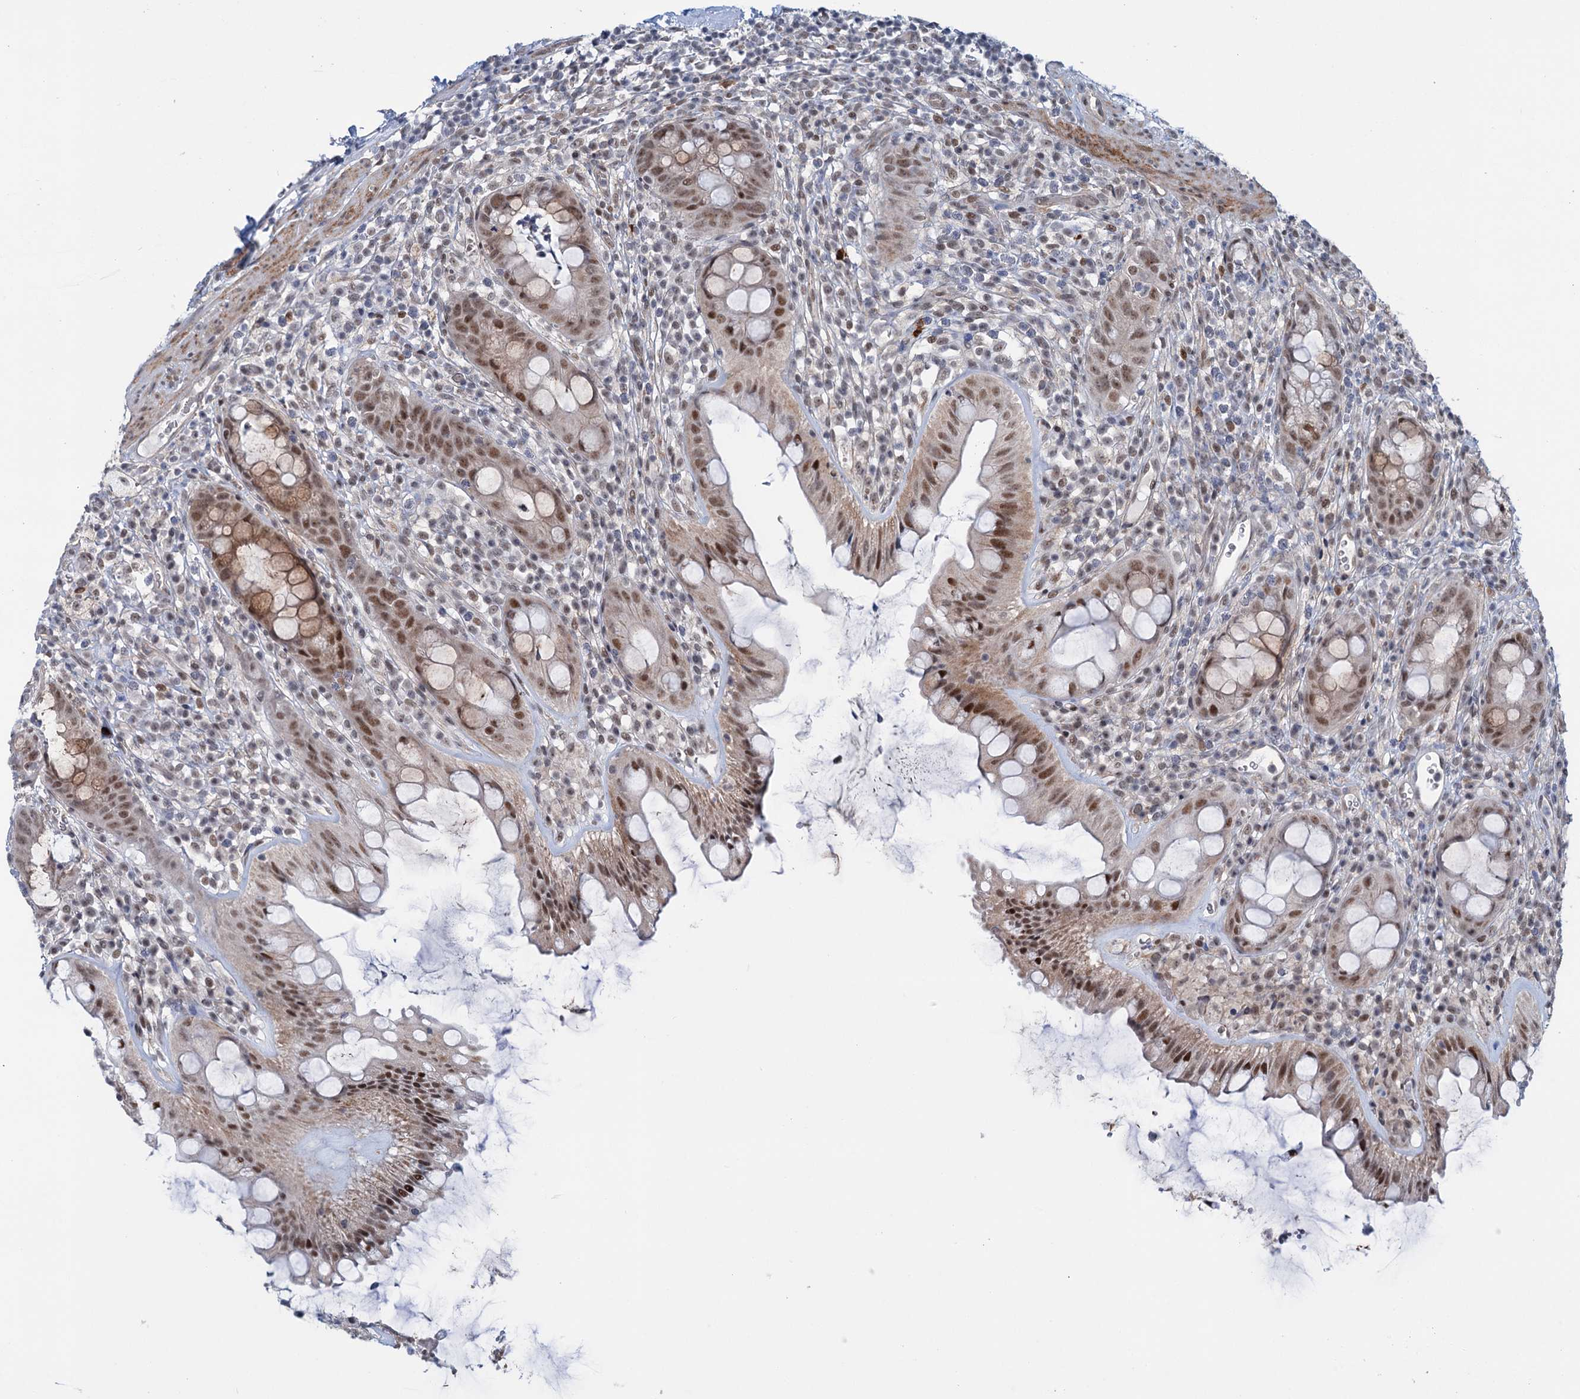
{"staining": {"intensity": "moderate", "quantity": ">75%", "location": "cytoplasmic/membranous,nuclear"}, "tissue": "rectum", "cell_type": "Glandular cells", "image_type": "normal", "snomed": [{"axis": "morphology", "description": "Normal tissue, NOS"}, {"axis": "topography", "description": "Rectum"}], "caption": "Brown immunohistochemical staining in normal human rectum displays moderate cytoplasmic/membranous,nuclear staining in approximately >75% of glandular cells.", "gene": "FAM53A", "patient": {"sex": "female", "age": 57}}